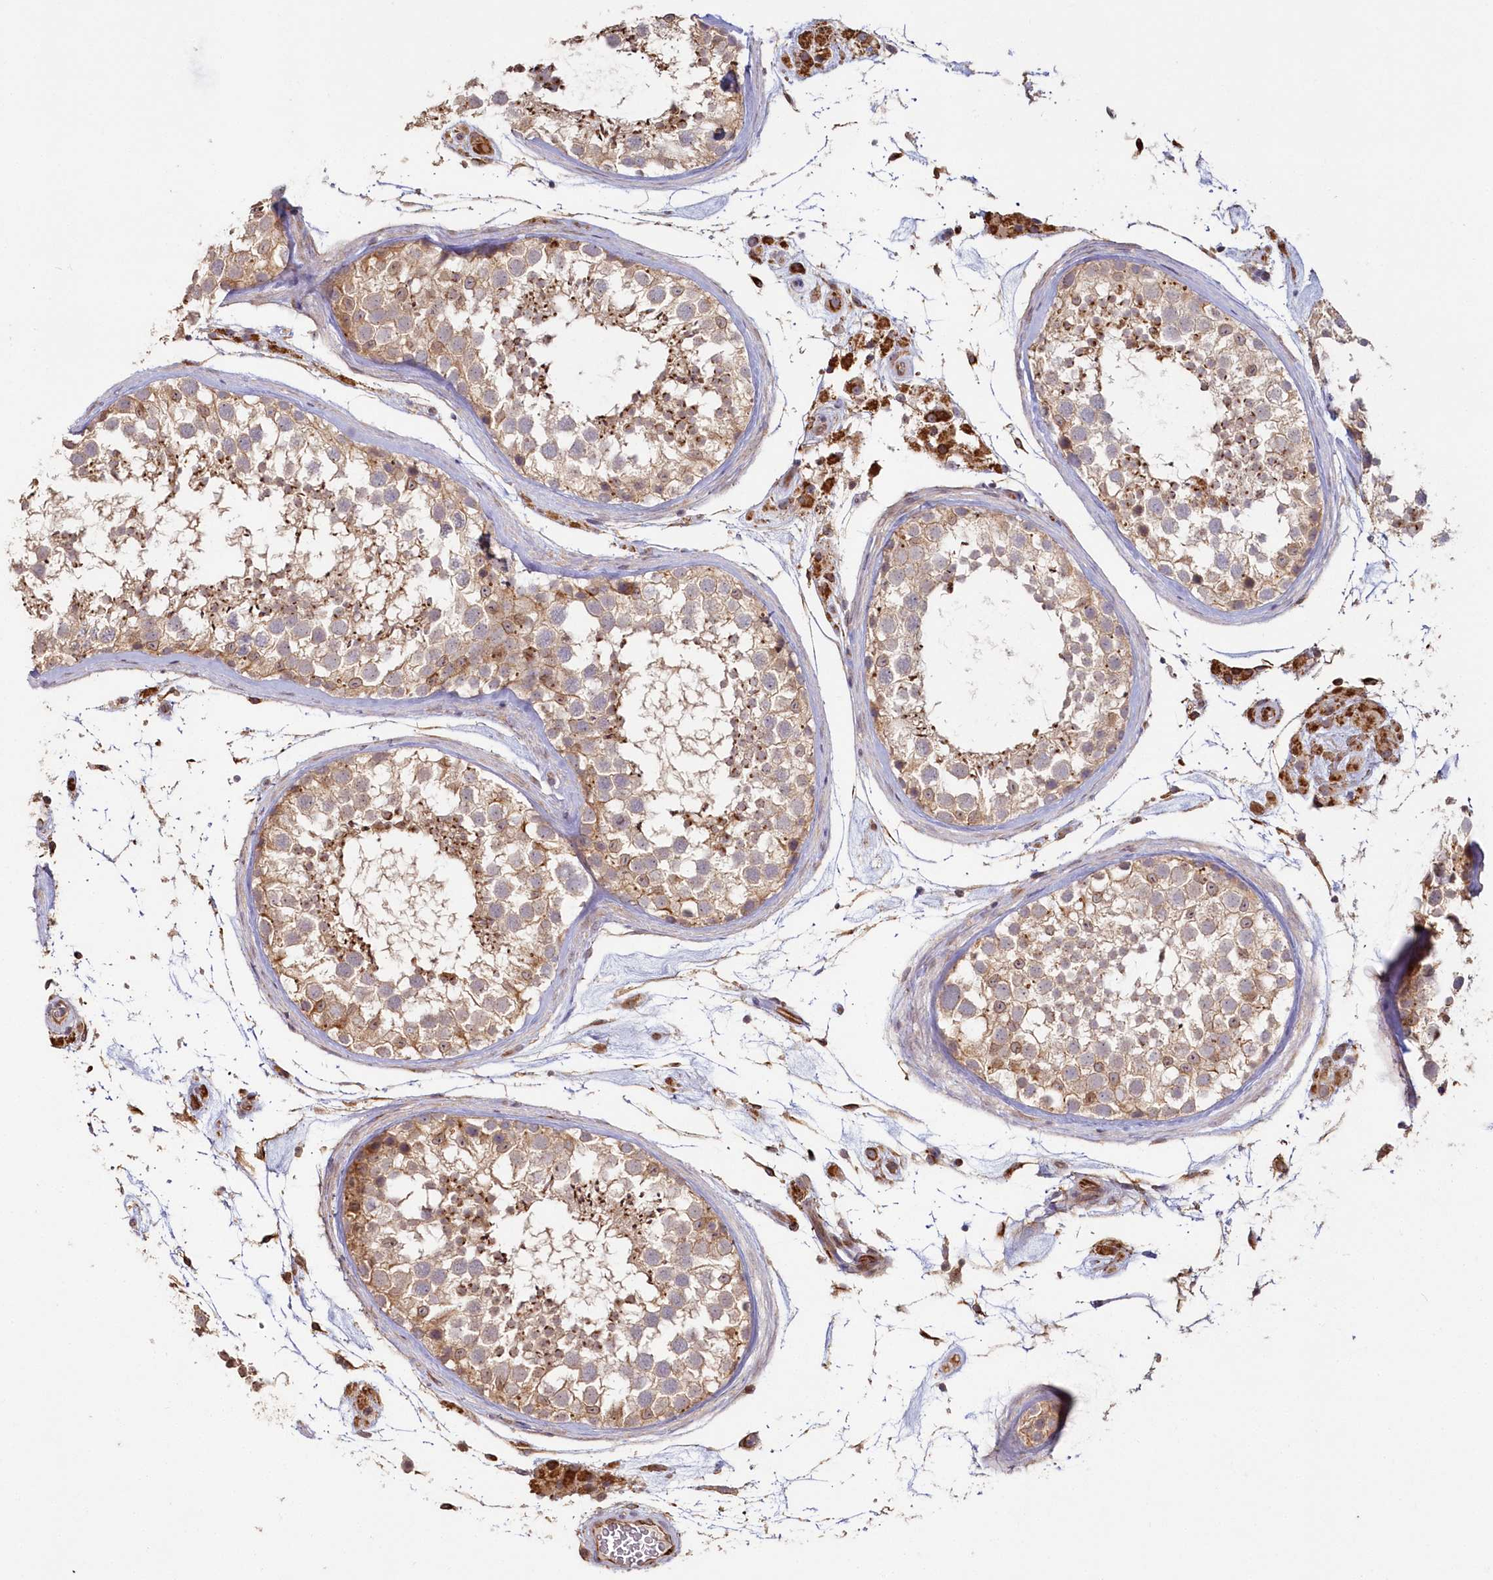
{"staining": {"intensity": "moderate", "quantity": ">75%", "location": "cytoplasmic/membranous"}, "tissue": "testis", "cell_type": "Cells in seminiferous ducts", "image_type": "normal", "snomed": [{"axis": "morphology", "description": "Normal tissue, NOS"}, {"axis": "topography", "description": "Testis"}], "caption": "A medium amount of moderate cytoplasmic/membranous expression is identified in approximately >75% of cells in seminiferous ducts in benign testis. (Stains: DAB (3,3'-diaminobenzidine) in brown, nuclei in blue, Microscopy: brightfield microscopy at high magnification).", "gene": "HYCC2", "patient": {"sex": "male", "age": 46}}